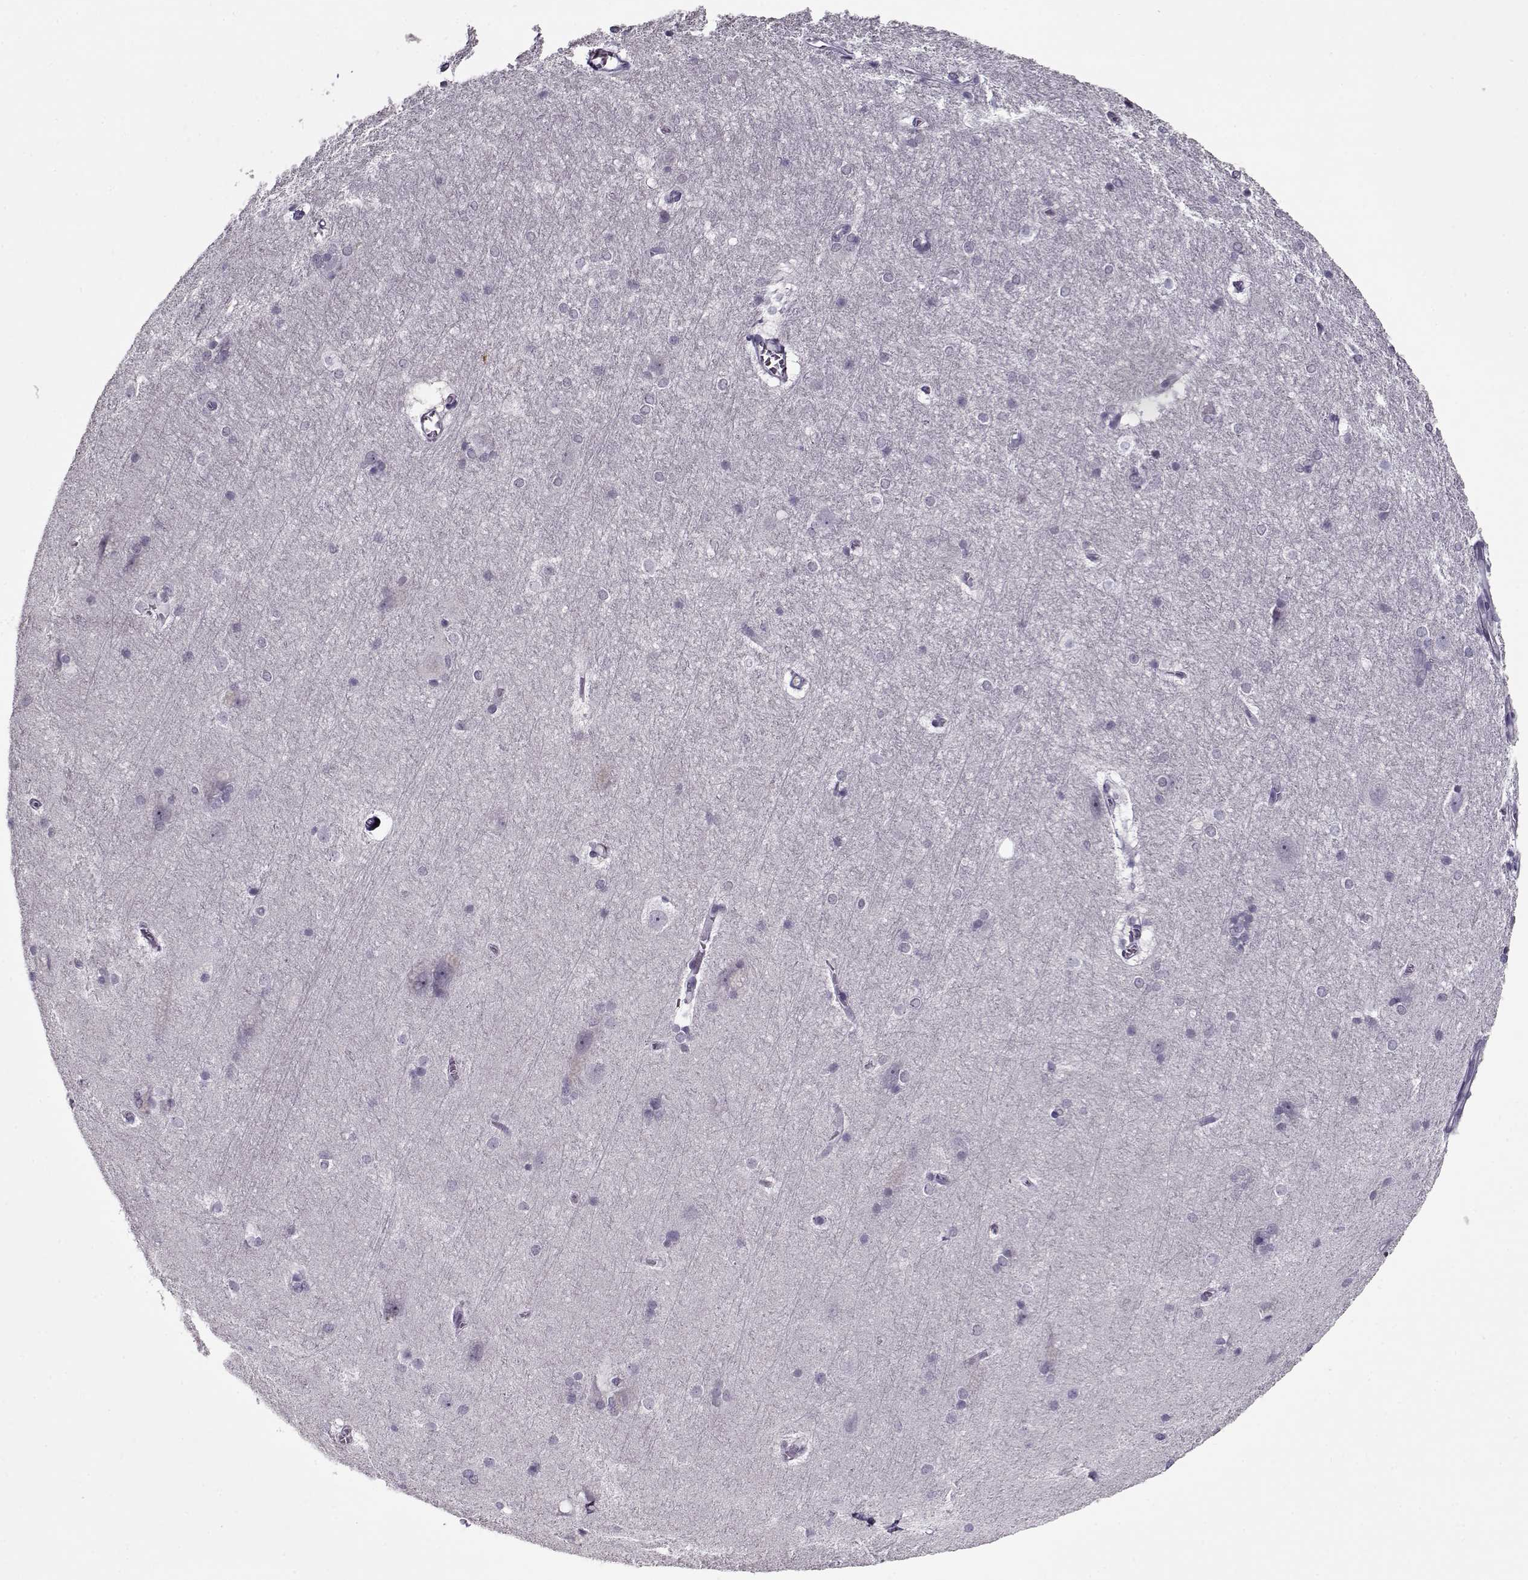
{"staining": {"intensity": "negative", "quantity": "none", "location": "none"}, "tissue": "hippocampus", "cell_type": "Glial cells", "image_type": "normal", "snomed": [{"axis": "morphology", "description": "Normal tissue, NOS"}, {"axis": "topography", "description": "Cerebral cortex"}, {"axis": "topography", "description": "Hippocampus"}], "caption": "Histopathology image shows no protein positivity in glial cells of unremarkable hippocampus. The staining was performed using DAB to visualize the protein expression in brown, while the nuclei were stained in blue with hematoxylin (Magnification: 20x).", "gene": "SEC16B", "patient": {"sex": "female", "age": 19}}